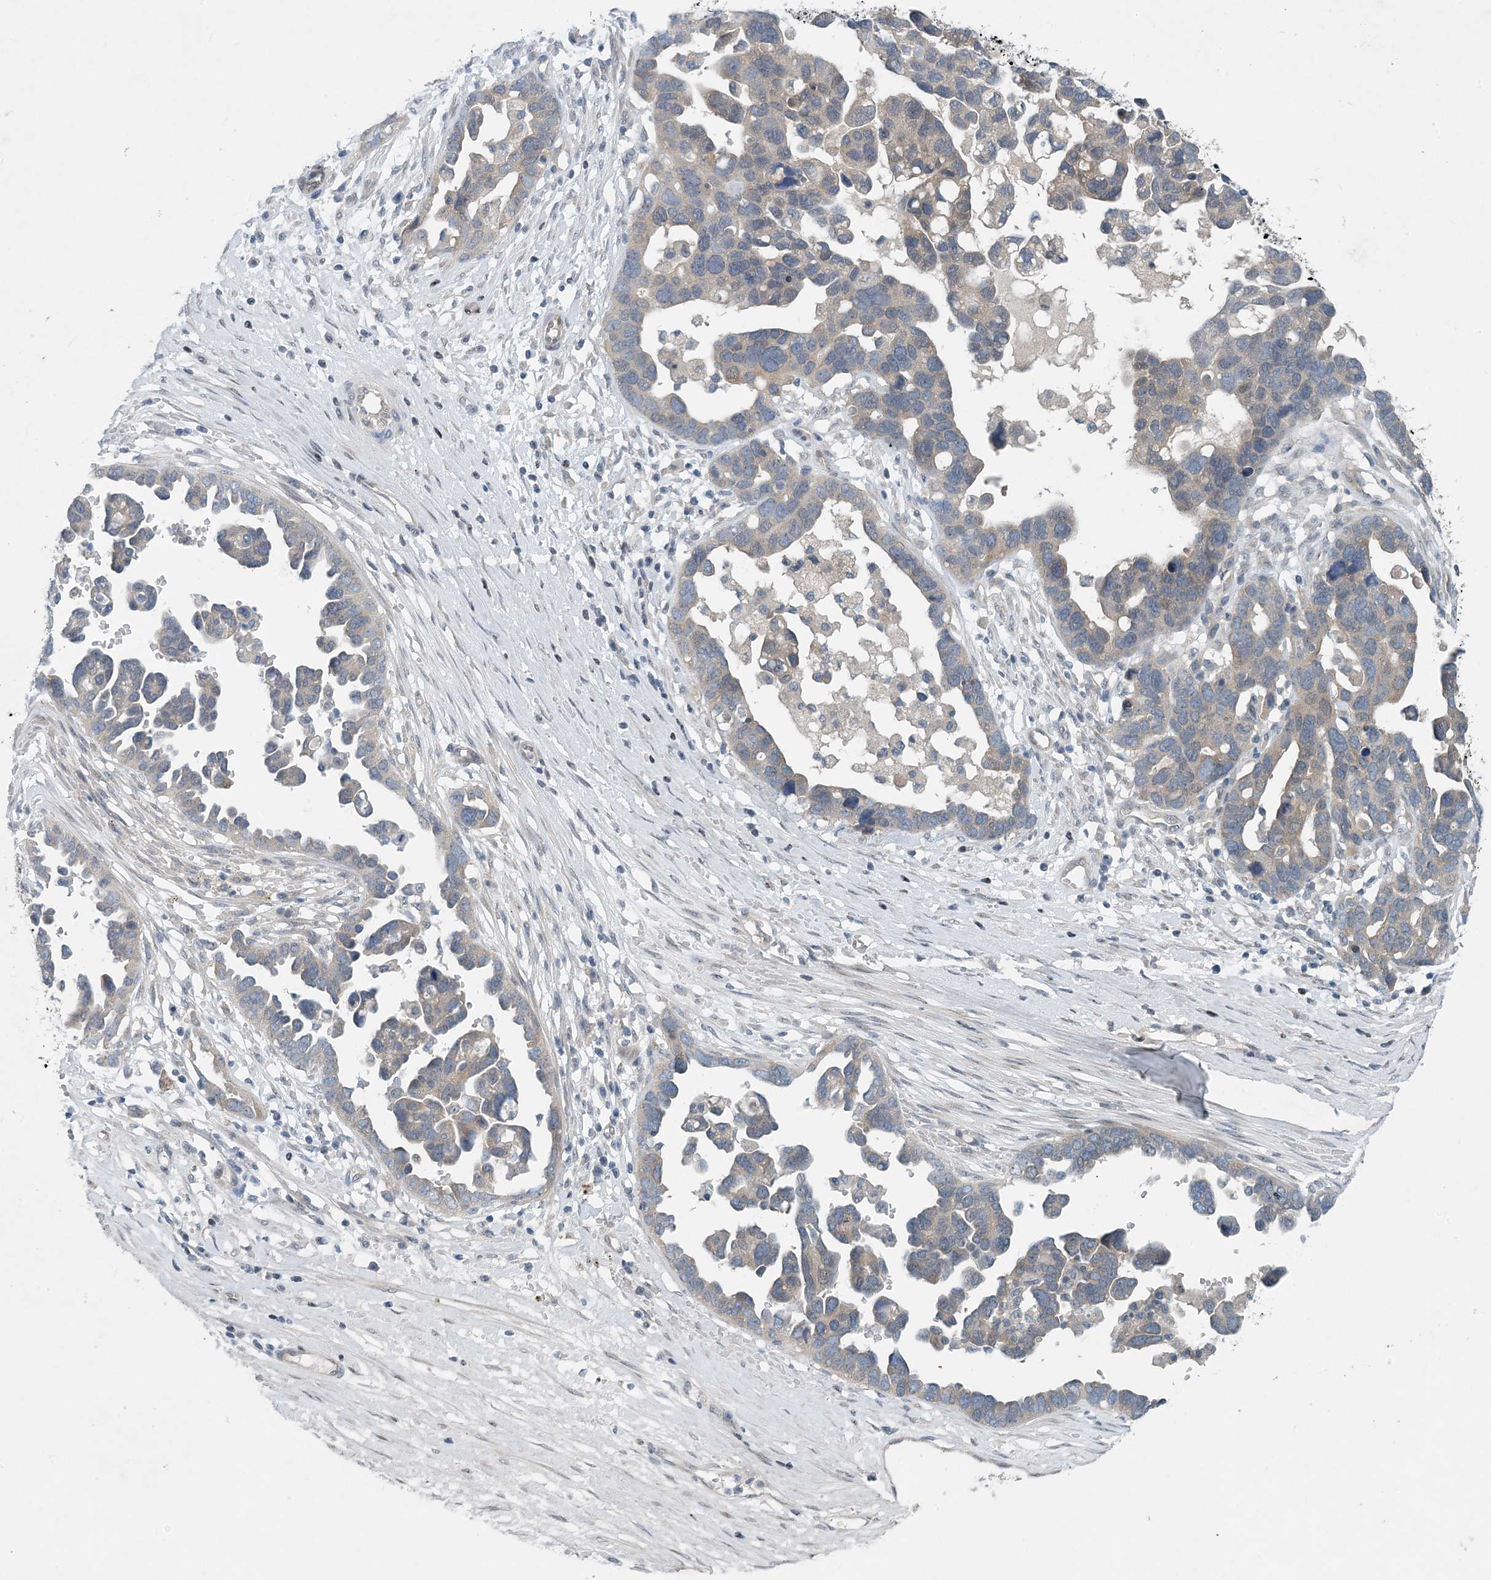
{"staining": {"intensity": "weak", "quantity": "<25%", "location": "cytoplasmic/membranous"}, "tissue": "ovarian cancer", "cell_type": "Tumor cells", "image_type": "cancer", "snomed": [{"axis": "morphology", "description": "Cystadenocarcinoma, serous, NOS"}, {"axis": "topography", "description": "Ovary"}], "caption": "Histopathology image shows no significant protein staining in tumor cells of ovarian cancer (serous cystadenocarcinoma).", "gene": "HIKESHI", "patient": {"sex": "female", "age": 54}}